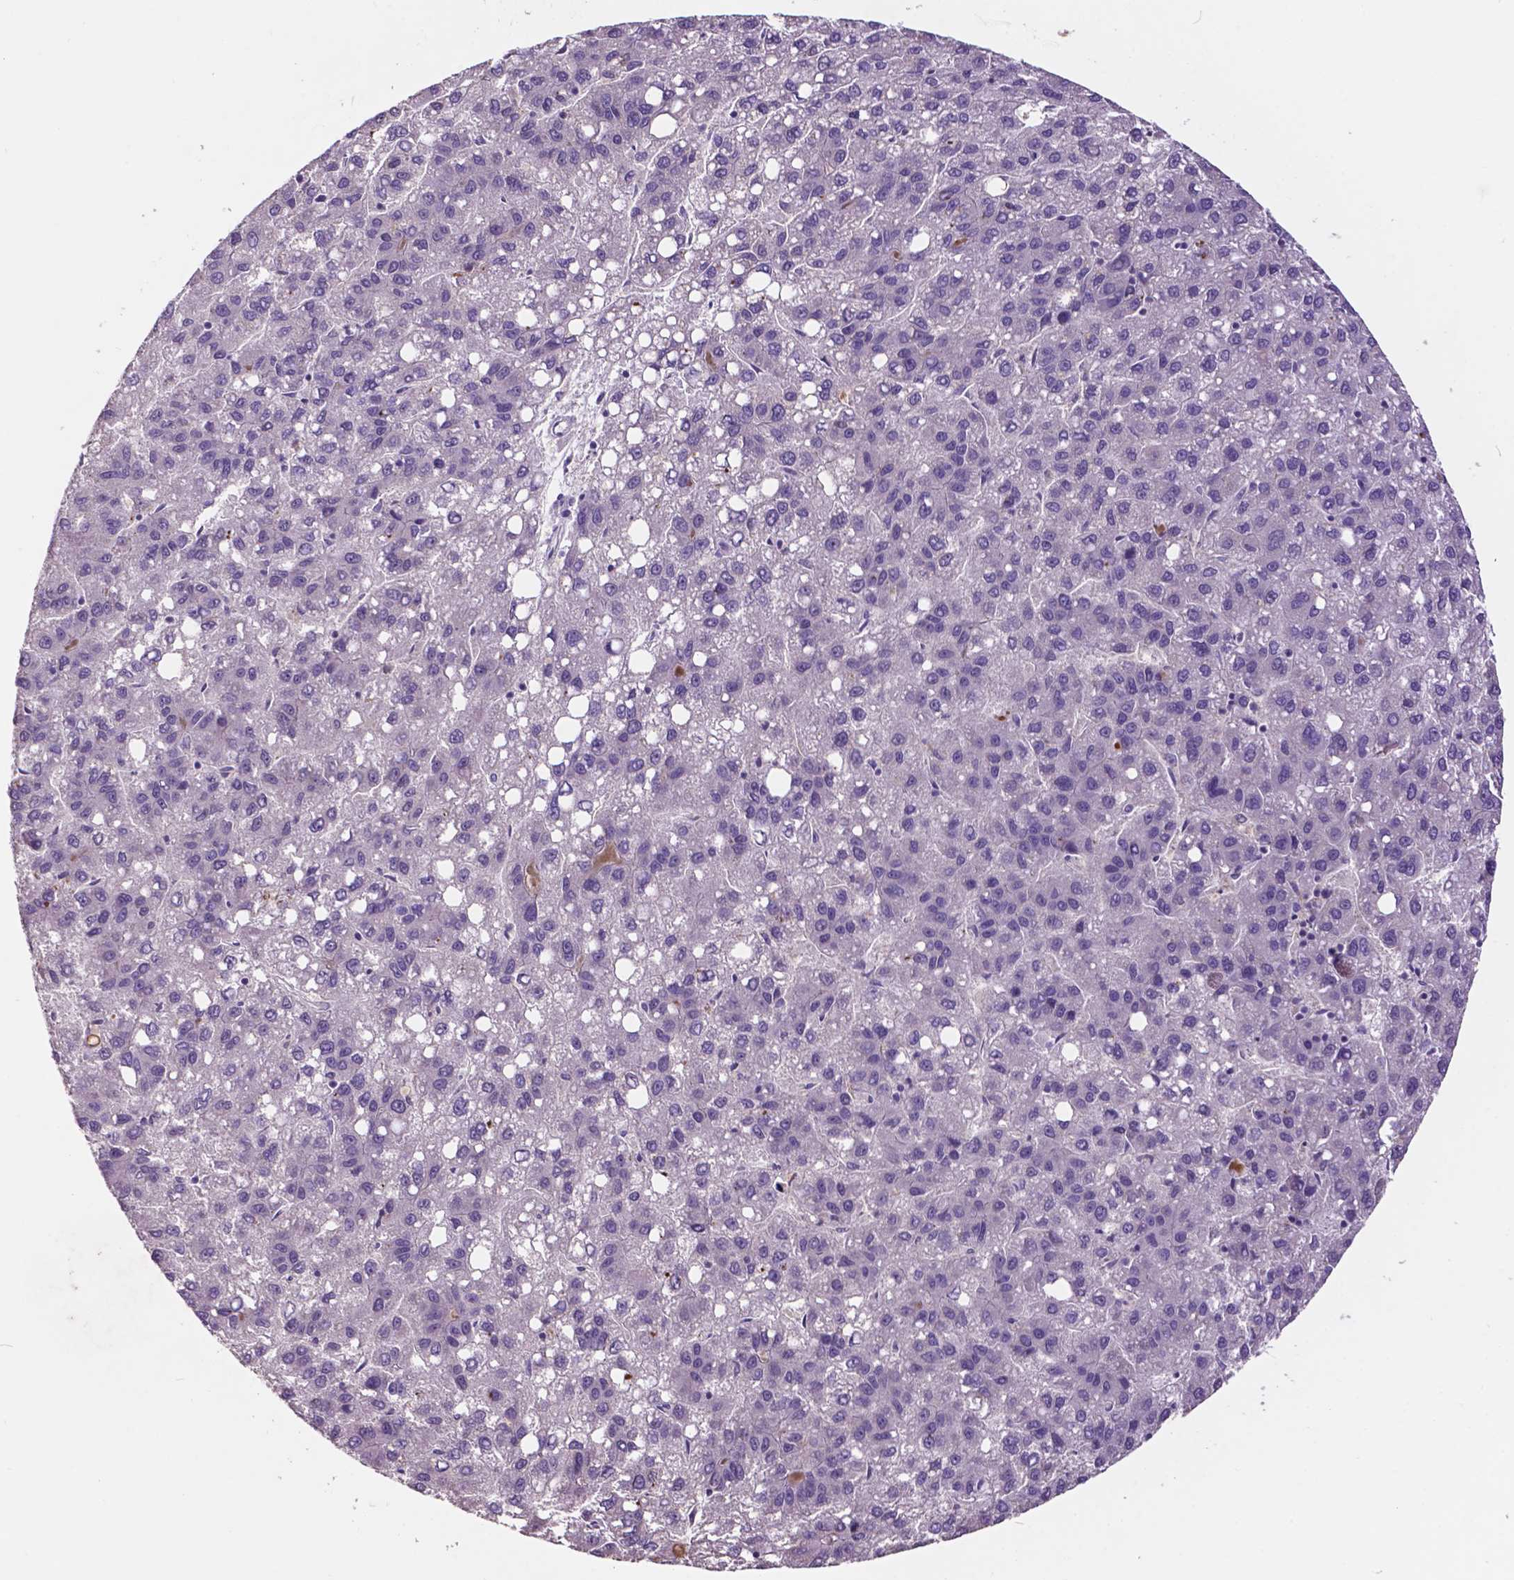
{"staining": {"intensity": "negative", "quantity": "none", "location": "none"}, "tissue": "liver cancer", "cell_type": "Tumor cells", "image_type": "cancer", "snomed": [{"axis": "morphology", "description": "Carcinoma, Hepatocellular, NOS"}, {"axis": "topography", "description": "Liver"}], "caption": "This is an immunohistochemistry (IHC) image of human hepatocellular carcinoma (liver). There is no expression in tumor cells.", "gene": "PLSCR1", "patient": {"sex": "female", "age": 82}}